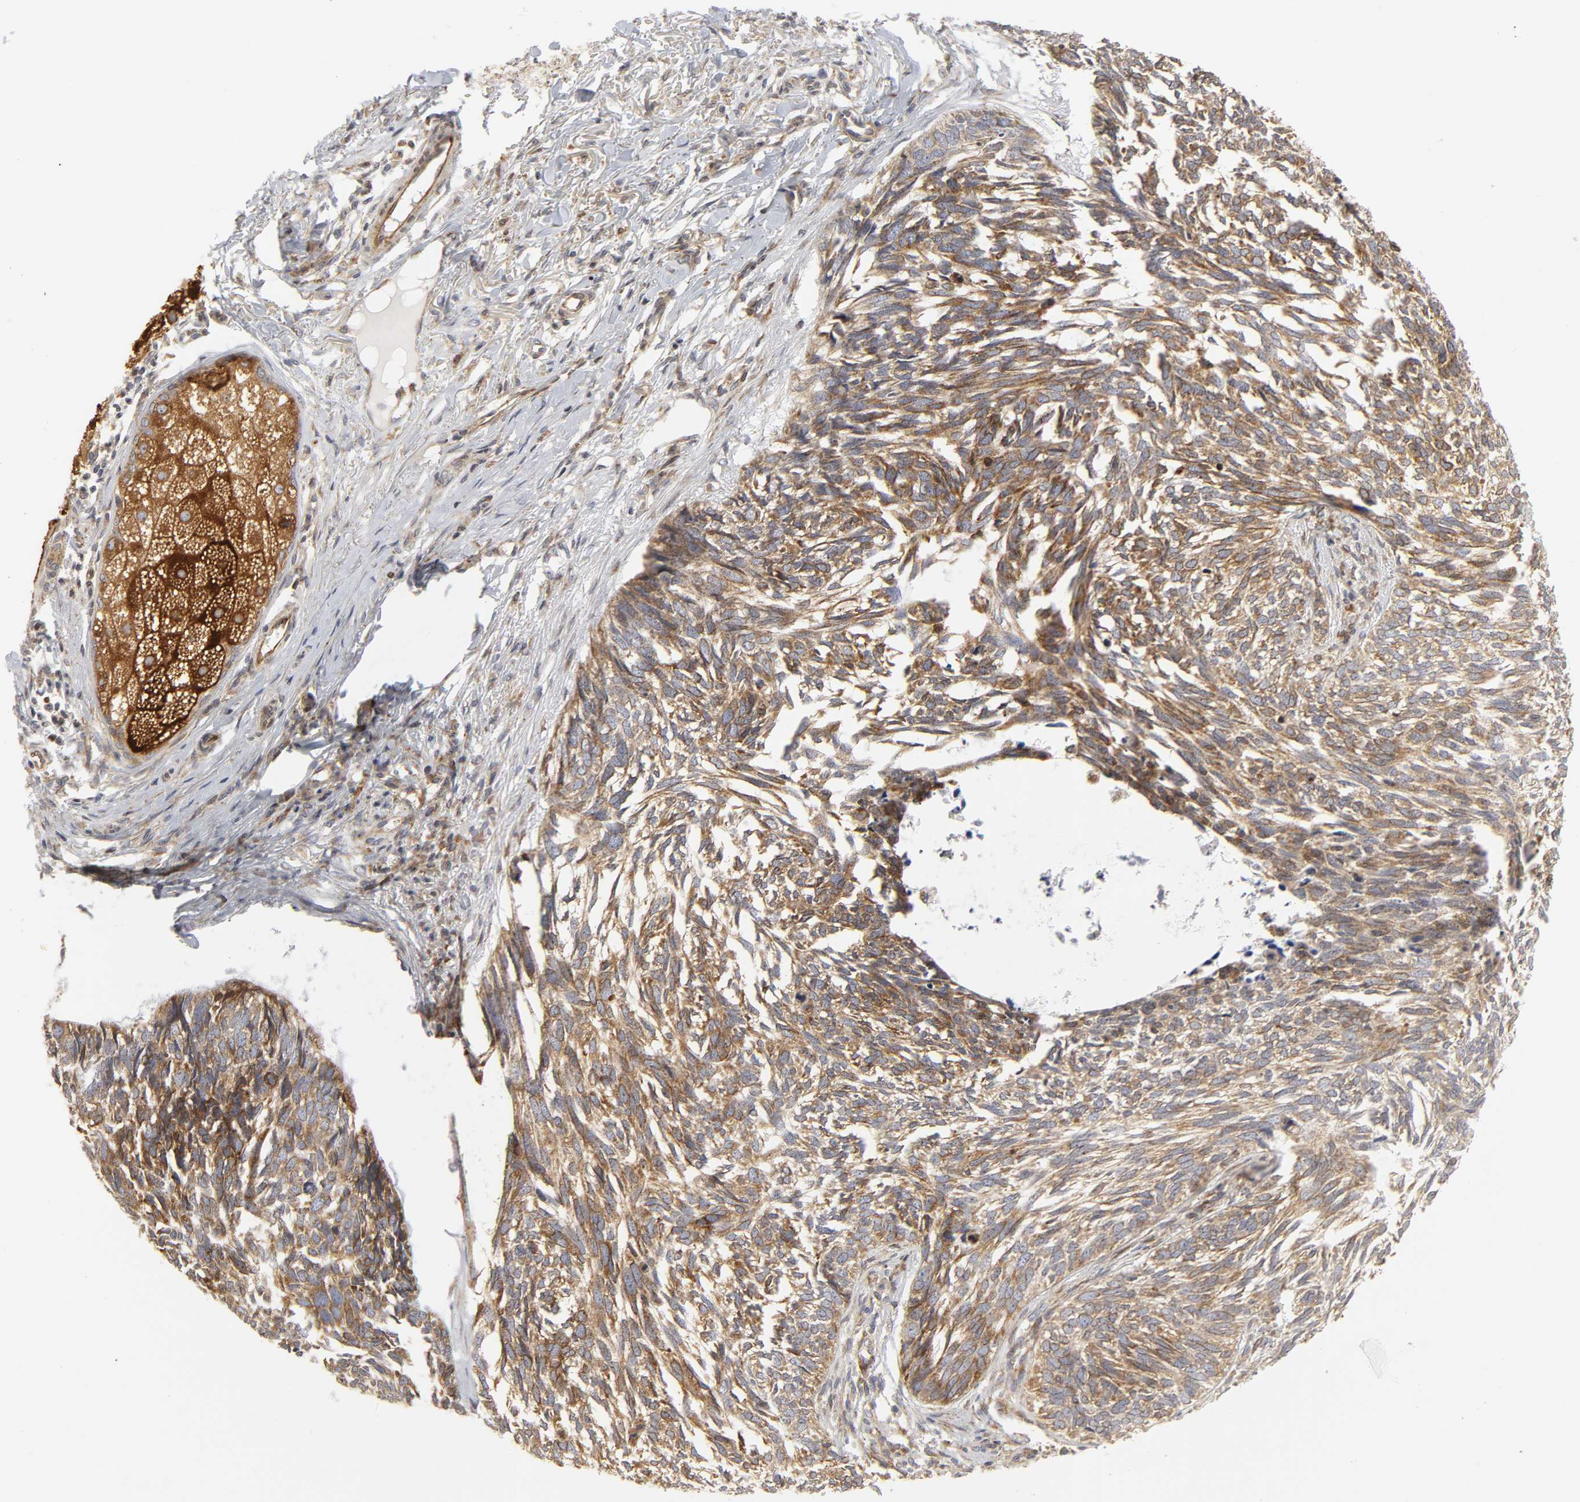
{"staining": {"intensity": "strong", "quantity": ">75%", "location": "cytoplasmic/membranous"}, "tissue": "skin cancer", "cell_type": "Tumor cells", "image_type": "cancer", "snomed": [{"axis": "morphology", "description": "Basal cell carcinoma"}, {"axis": "topography", "description": "Skin"}], "caption": "Immunohistochemical staining of basal cell carcinoma (skin) reveals high levels of strong cytoplasmic/membranous expression in approximately >75% of tumor cells. (Stains: DAB (3,3'-diaminobenzidine) in brown, nuclei in blue, Microscopy: brightfield microscopy at high magnification).", "gene": "POR", "patient": {"sex": "male", "age": 63}}